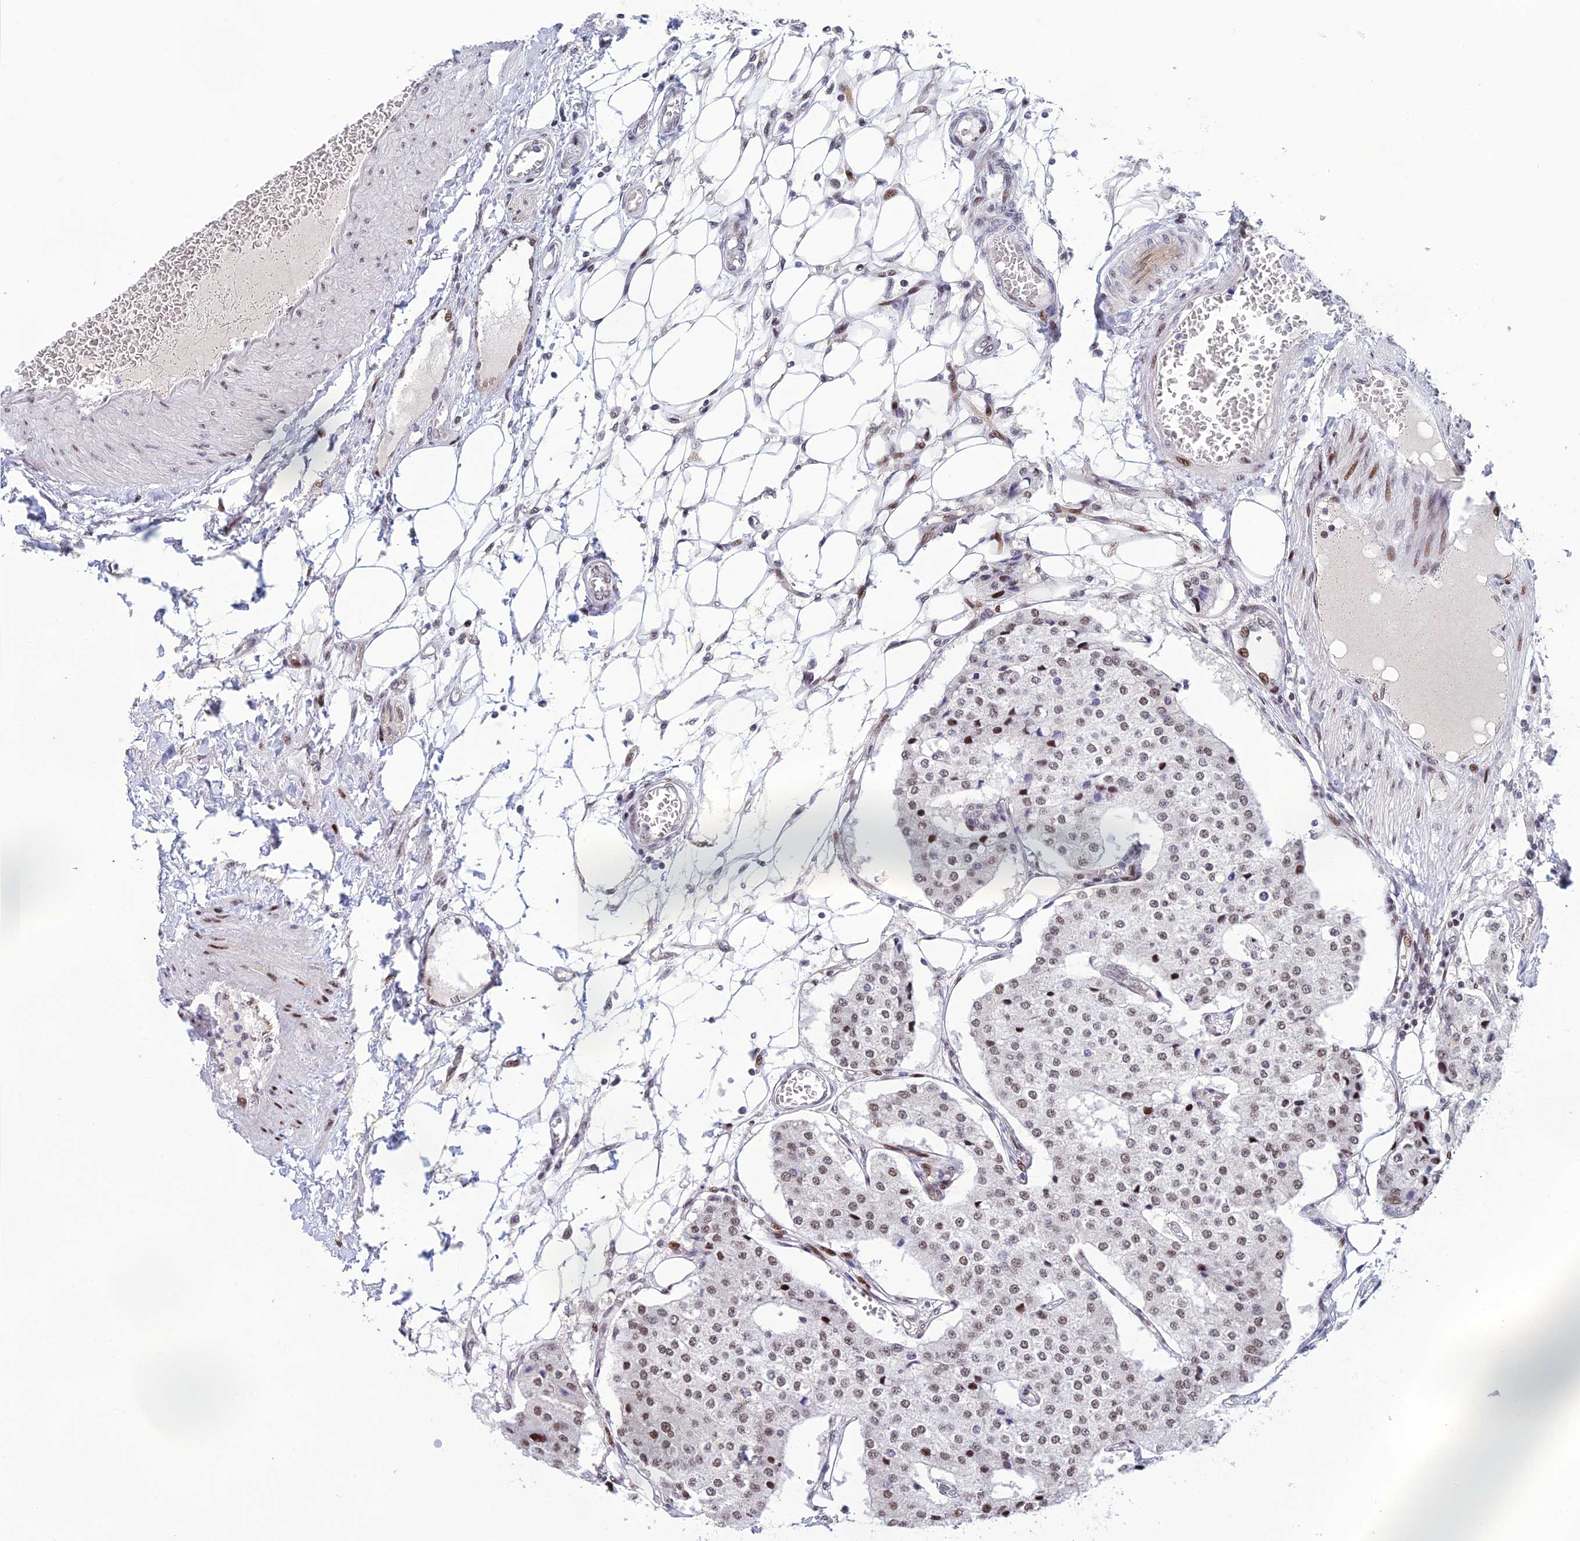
{"staining": {"intensity": "moderate", "quantity": "25%-75%", "location": "nuclear"}, "tissue": "carcinoid", "cell_type": "Tumor cells", "image_type": "cancer", "snomed": [{"axis": "morphology", "description": "Carcinoid, malignant, NOS"}, {"axis": "topography", "description": "Colon"}], "caption": "Immunohistochemistry (IHC) histopathology image of carcinoid stained for a protein (brown), which reveals medium levels of moderate nuclear staining in about 25%-75% of tumor cells.", "gene": "RANBP3", "patient": {"sex": "female", "age": 52}}